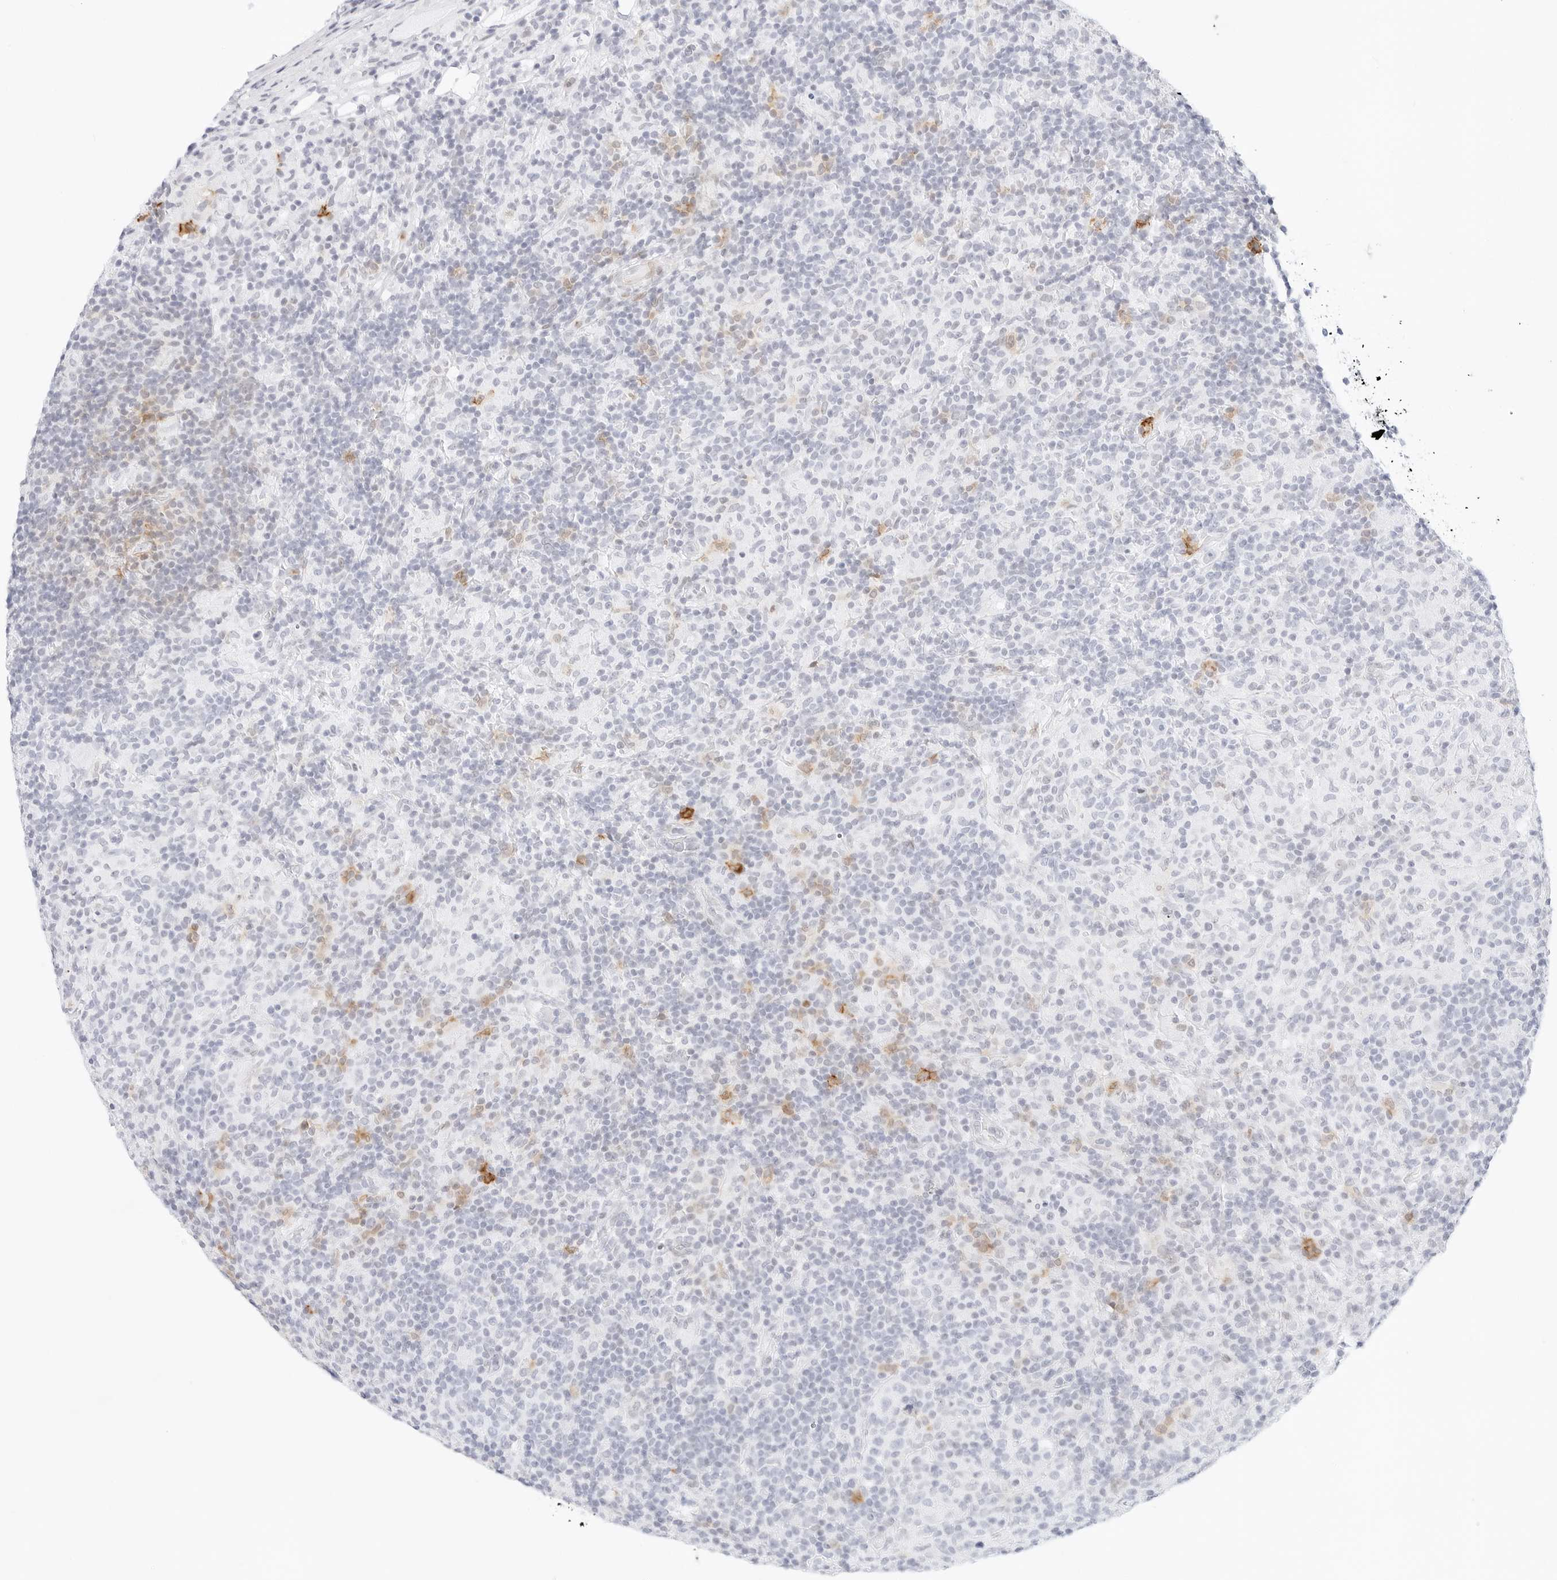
{"staining": {"intensity": "negative", "quantity": "none", "location": "none"}, "tissue": "lymphoma", "cell_type": "Tumor cells", "image_type": "cancer", "snomed": [{"axis": "morphology", "description": "Hodgkin's disease, NOS"}, {"axis": "topography", "description": "Lymph node"}], "caption": "This is an immunohistochemistry (IHC) histopathology image of human Hodgkin's disease. There is no expression in tumor cells.", "gene": "CDH1", "patient": {"sex": "male", "age": 70}}